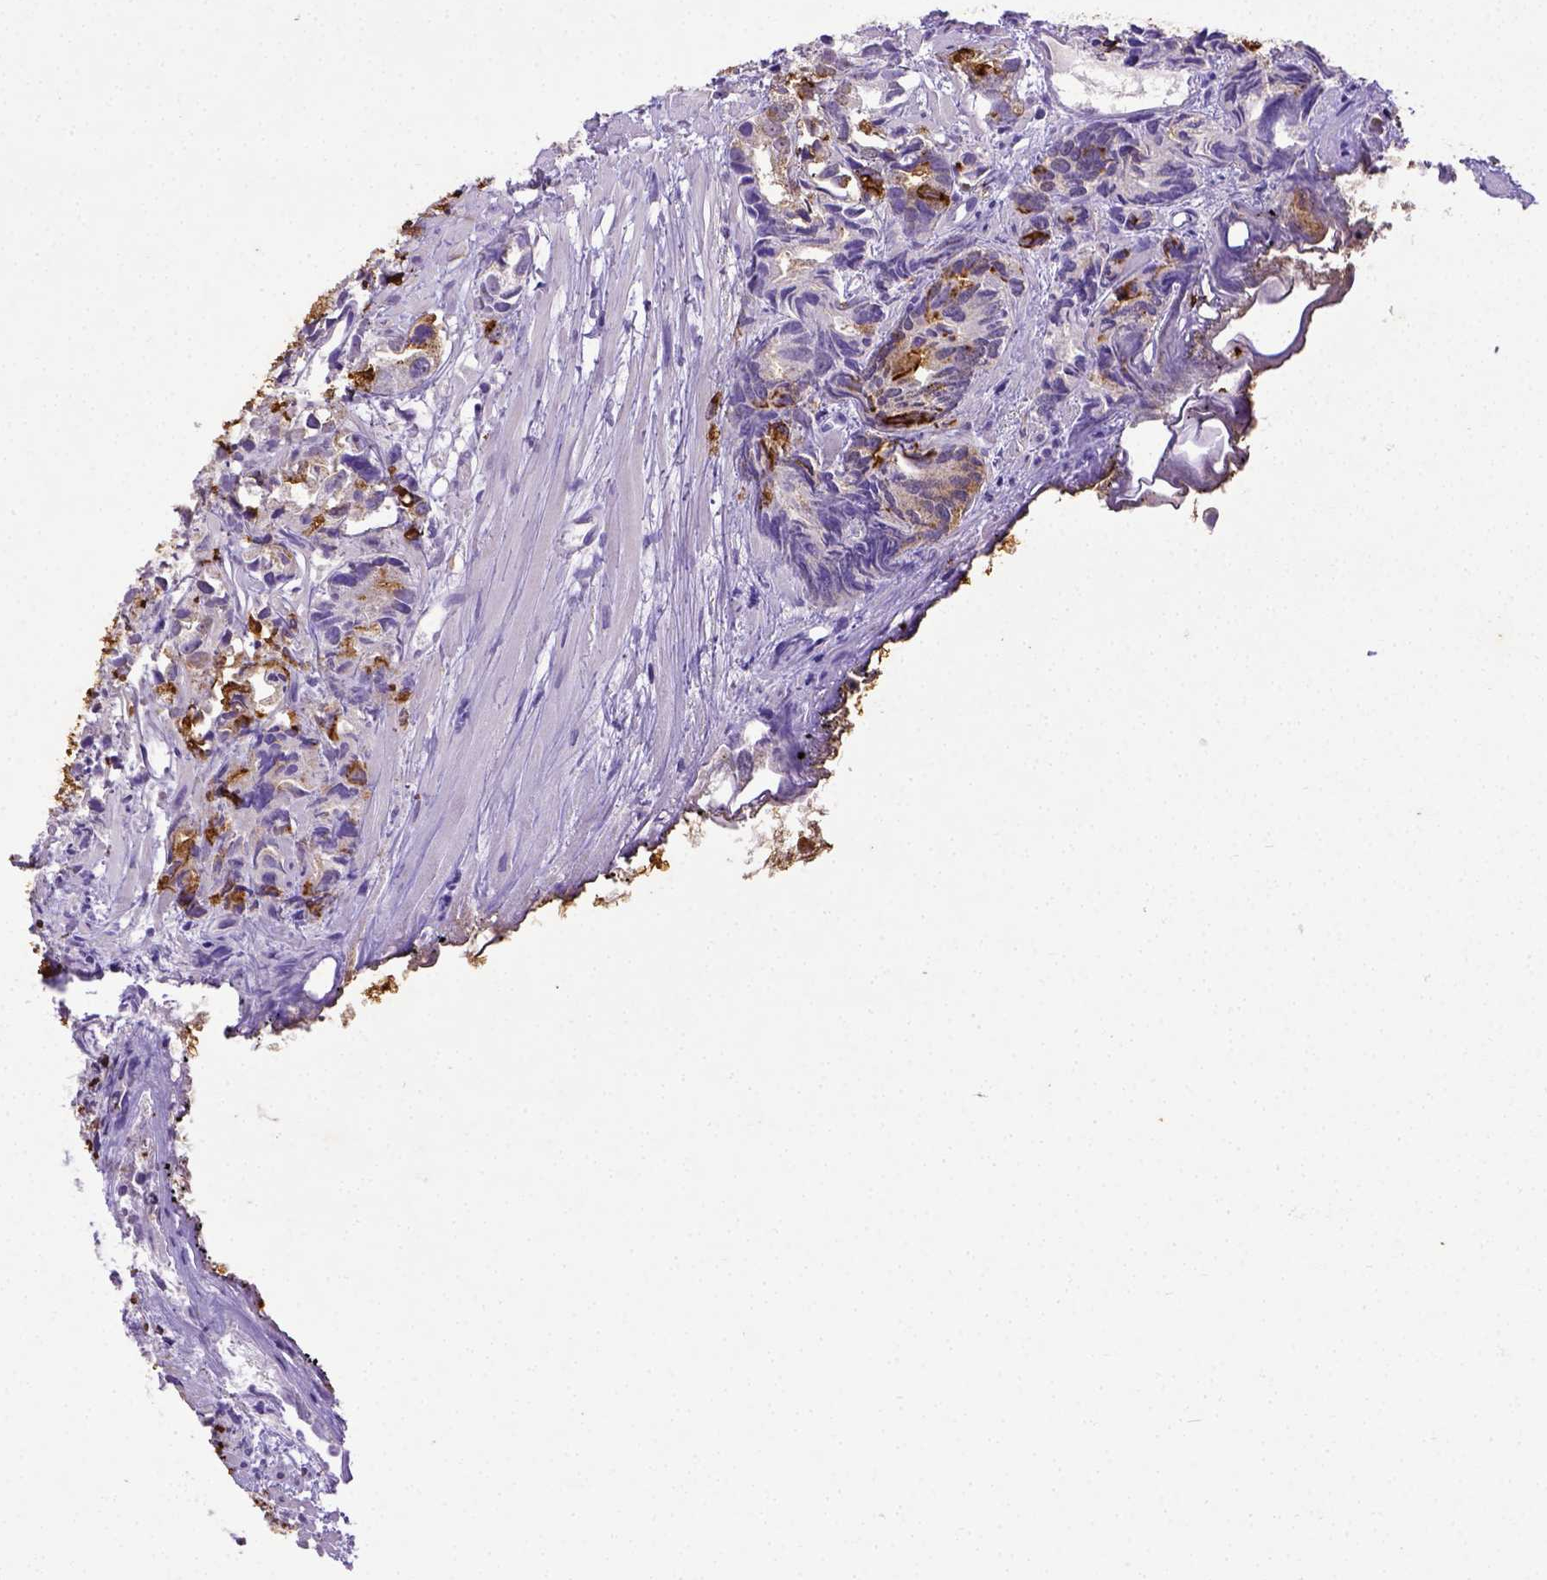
{"staining": {"intensity": "strong", "quantity": ">75%", "location": "cytoplasmic/membranous"}, "tissue": "prostate cancer", "cell_type": "Tumor cells", "image_type": "cancer", "snomed": [{"axis": "morphology", "description": "Adenocarcinoma, High grade"}, {"axis": "topography", "description": "Prostate"}], "caption": "Immunohistochemical staining of human prostate cancer (high-grade adenocarcinoma) exhibits strong cytoplasmic/membranous protein positivity in approximately >75% of tumor cells.", "gene": "B3GAT1", "patient": {"sex": "male", "age": 79}}